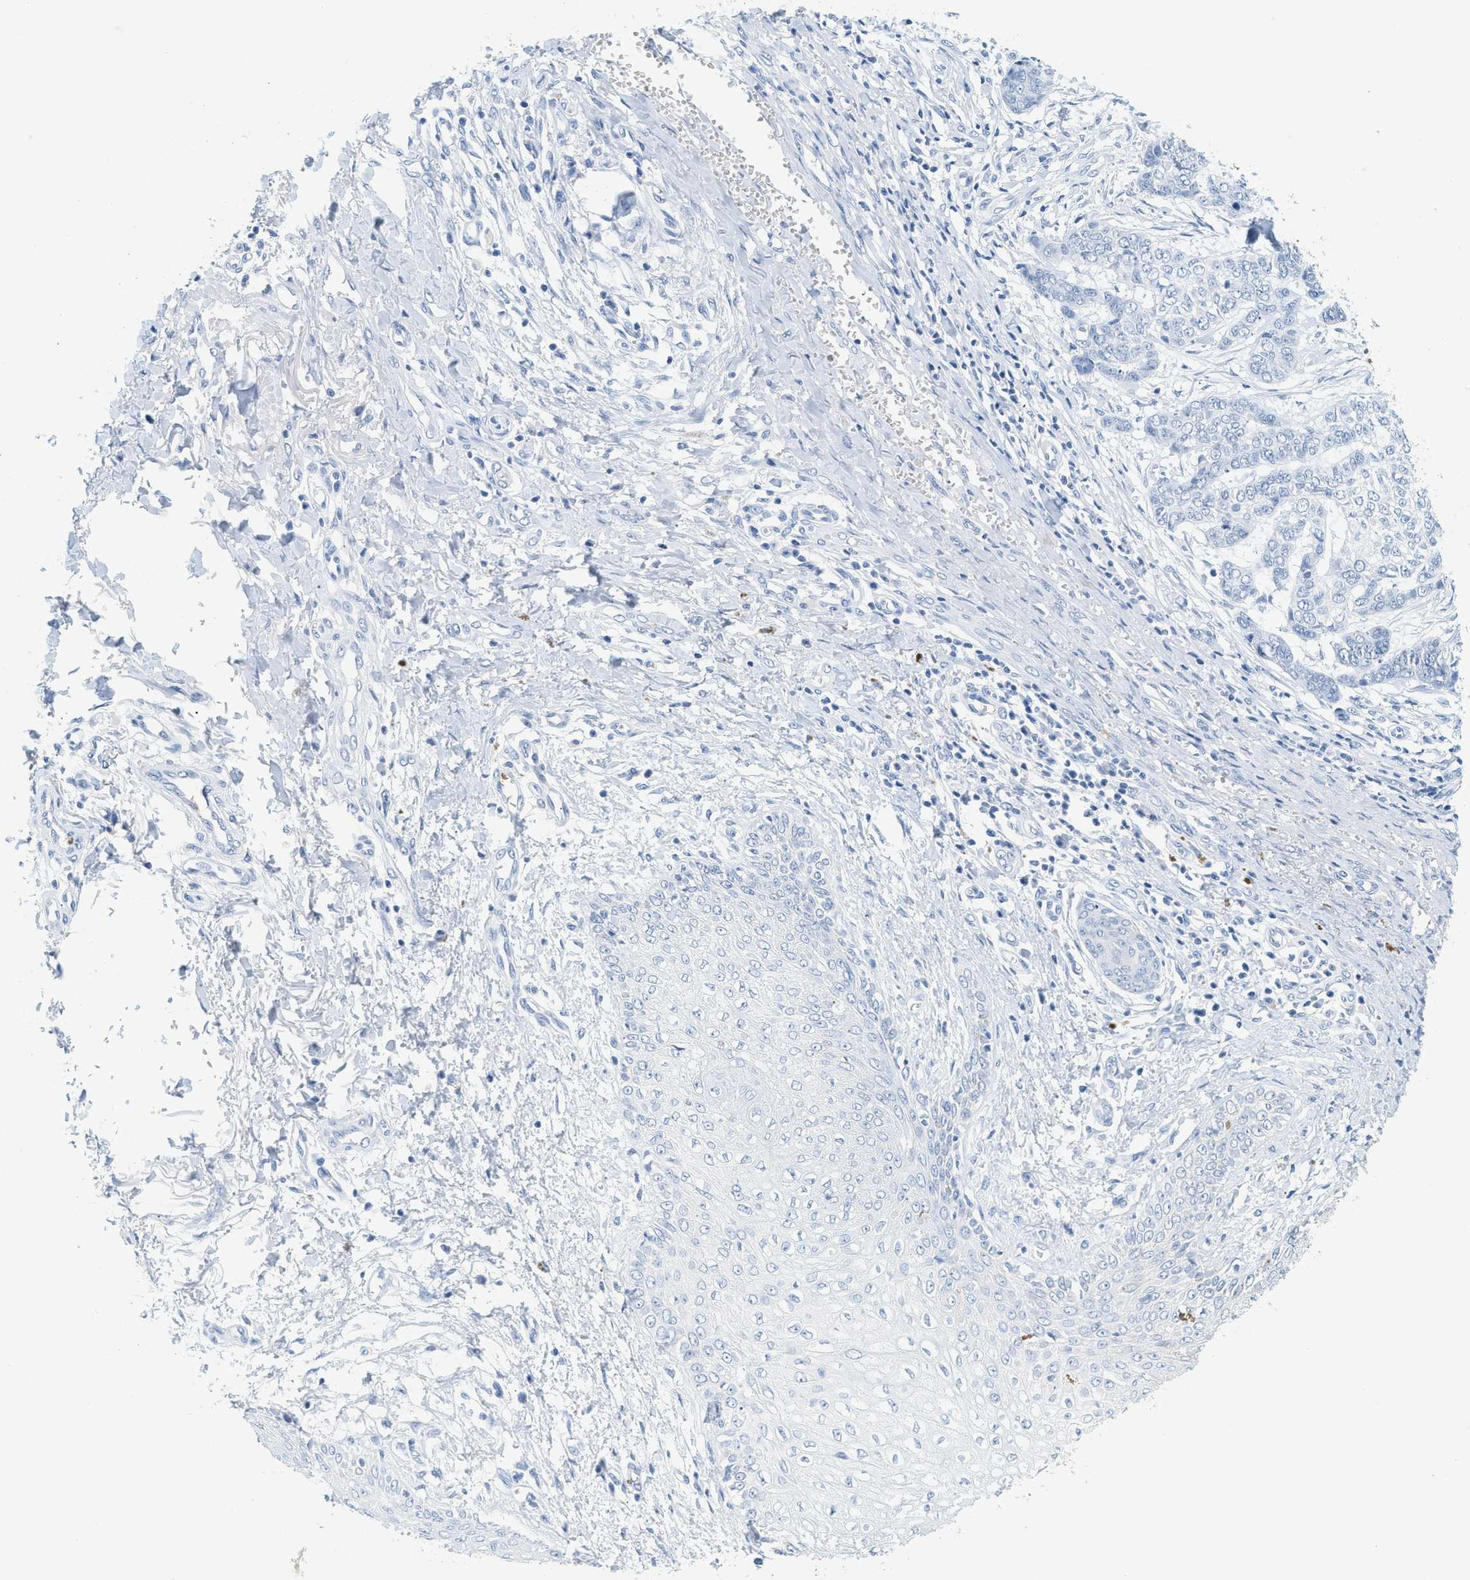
{"staining": {"intensity": "negative", "quantity": "none", "location": "none"}, "tissue": "skin cancer", "cell_type": "Tumor cells", "image_type": "cancer", "snomed": [{"axis": "morphology", "description": "Basal cell carcinoma"}, {"axis": "topography", "description": "Skin"}], "caption": "Immunohistochemistry (IHC) of skin cancer (basal cell carcinoma) shows no positivity in tumor cells.", "gene": "LCN2", "patient": {"sex": "female", "age": 64}}